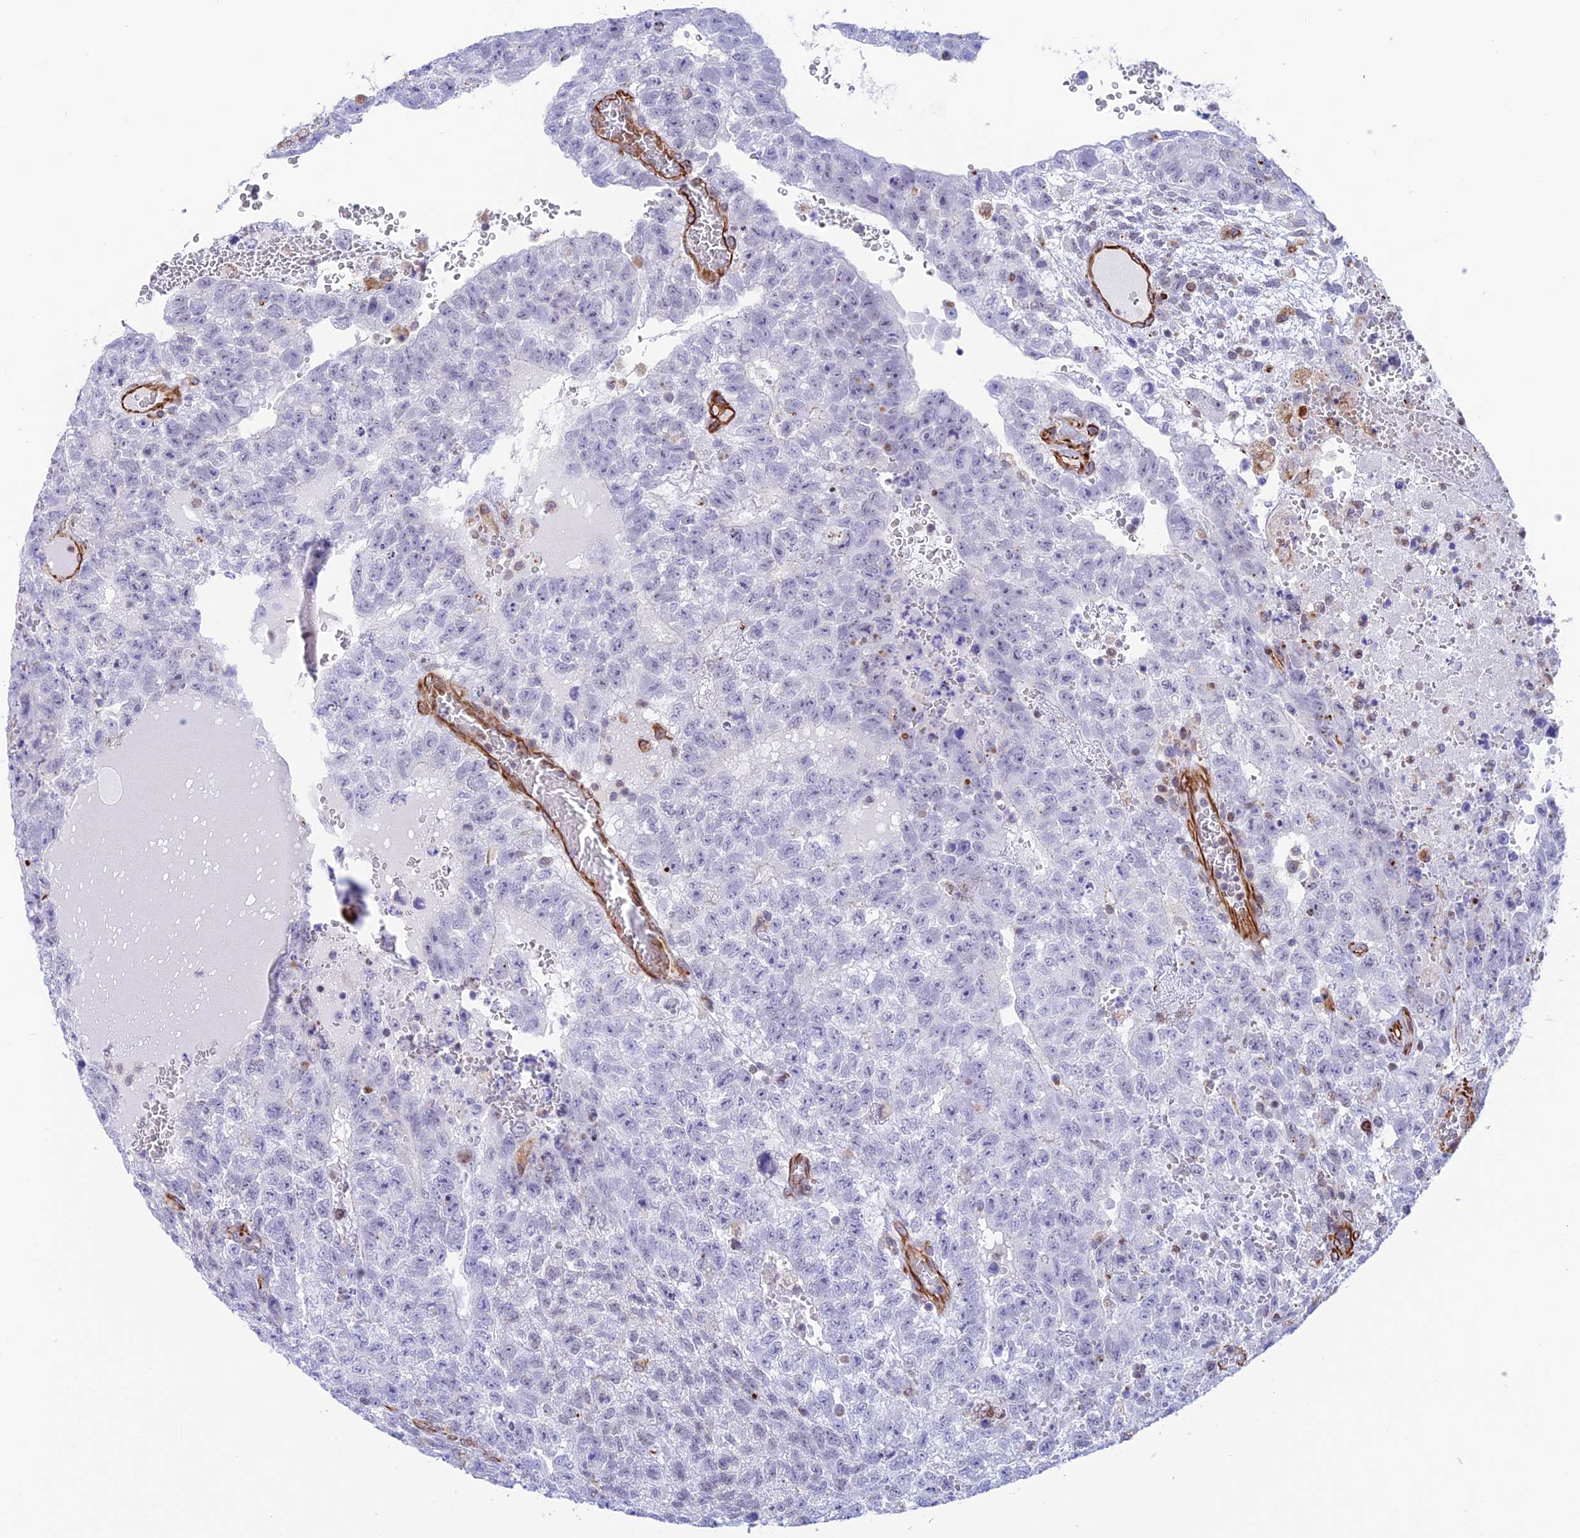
{"staining": {"intensity": "negative", "quantity": "none", "location": "none"}, "tissue": "testis cancer", "cell_type": "Tumor cells", "image_type": "cancer", "snomed": [{"axis": "morphology", "description": "Carcinoma, Embryonal, NOS"}, {"axis": "topography", "description": "Testis"}], "caption": "High magnification brightfield microscopy of testis cancer (embryonal carcinoma) stained with DAB (3,3'-diaminobenzidine) (brown) and counterstained with hematoxylin (blue): tumor cells show no significant staining.", "gene": "ZNF652", "patient": {"sex": "male", "age": 26}}